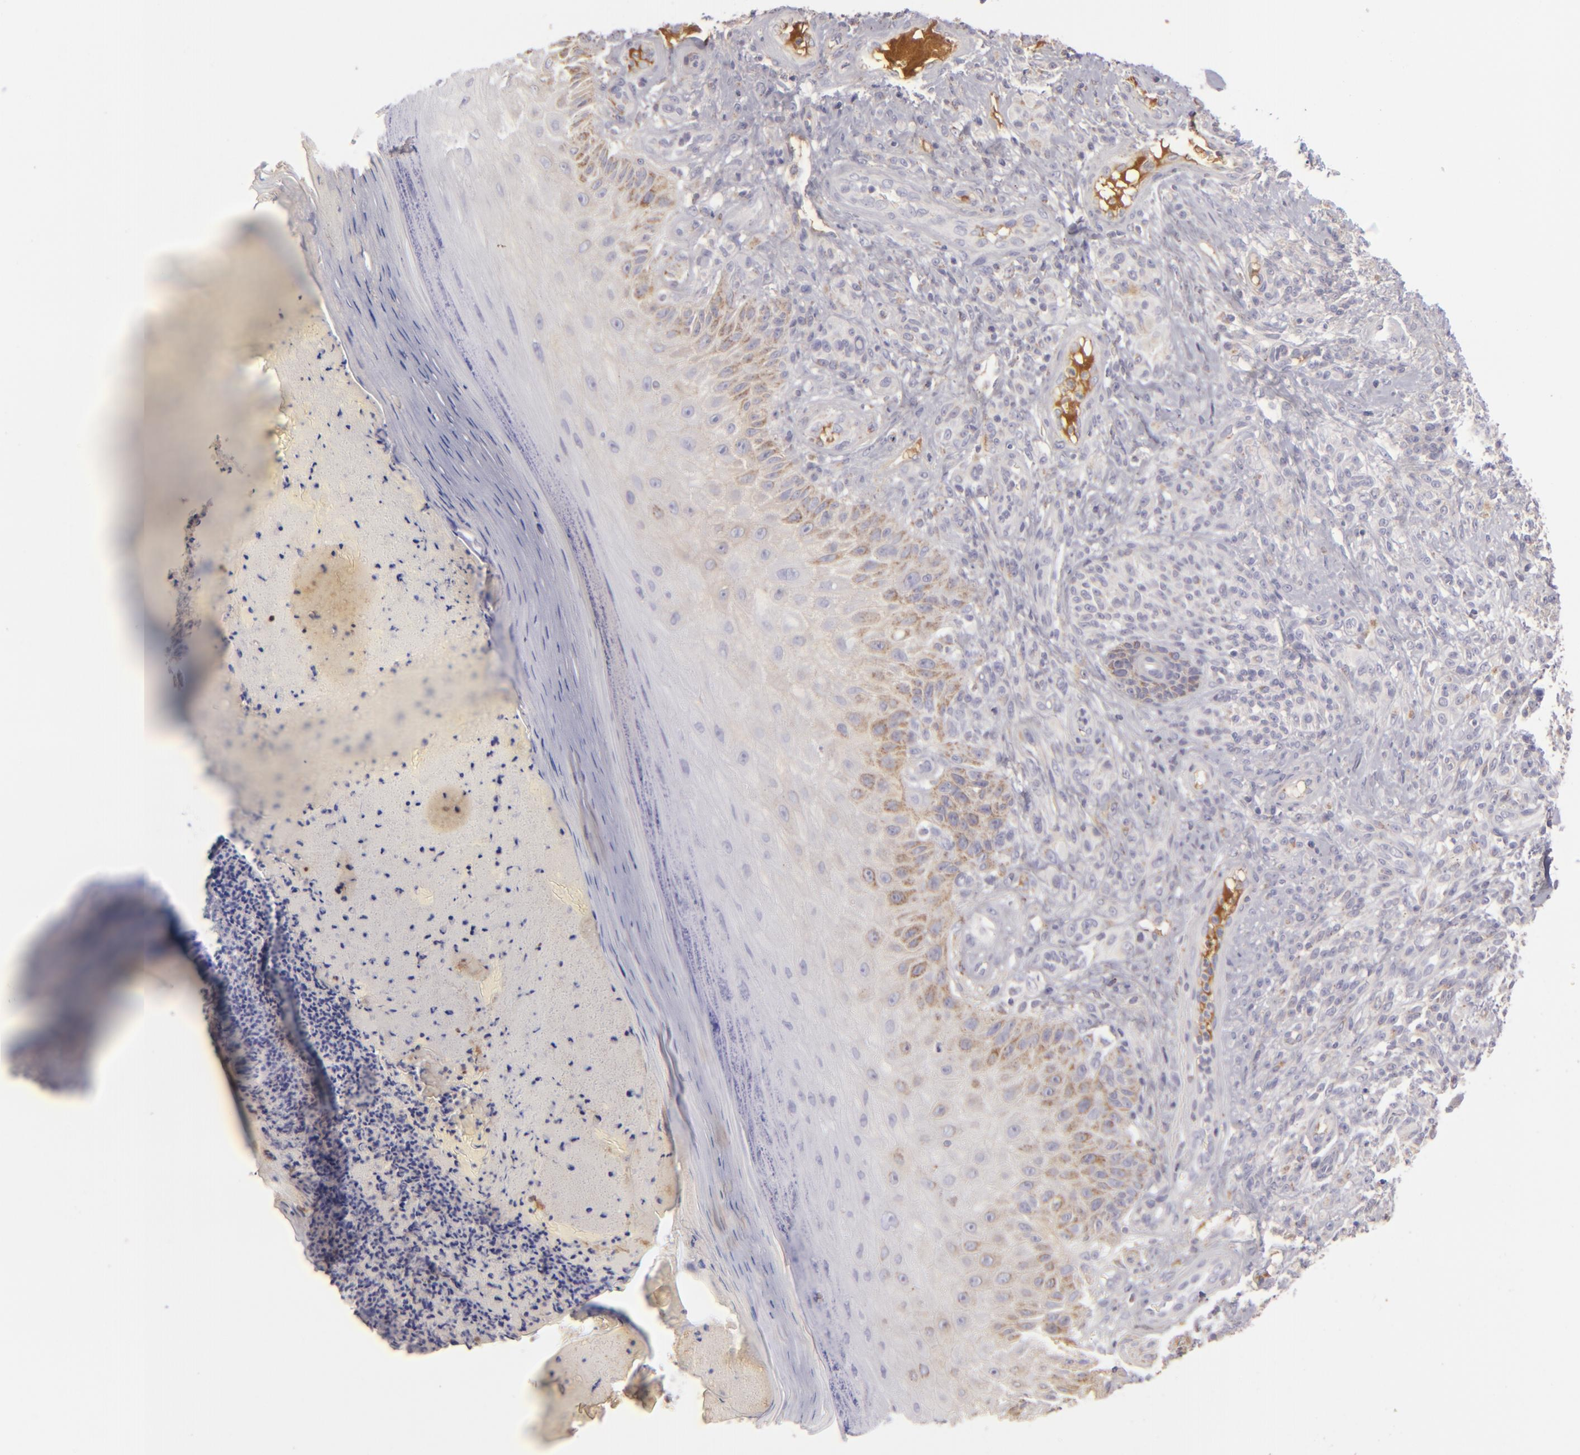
{"staining": {"intensity": "weak", "quantity": ">75%", "location": "cytoplasmic/membranous"}, "tissue": "melanoma", "cell_type": "Tumor cells", "image_type": "cancer", "snomed": [{"axis": "morphology", "description": "Malignant melanoma, NOS"}, {"axis": "topography", "description": "Skin"}], "caption": "Immunohistochemical staining of human malignant melanoma displays weak cytoplasmic/membranous protein expression in about >75% of tumor cells.", "gene": "CFB", "patient": {"sex": "male", "age": 57}}